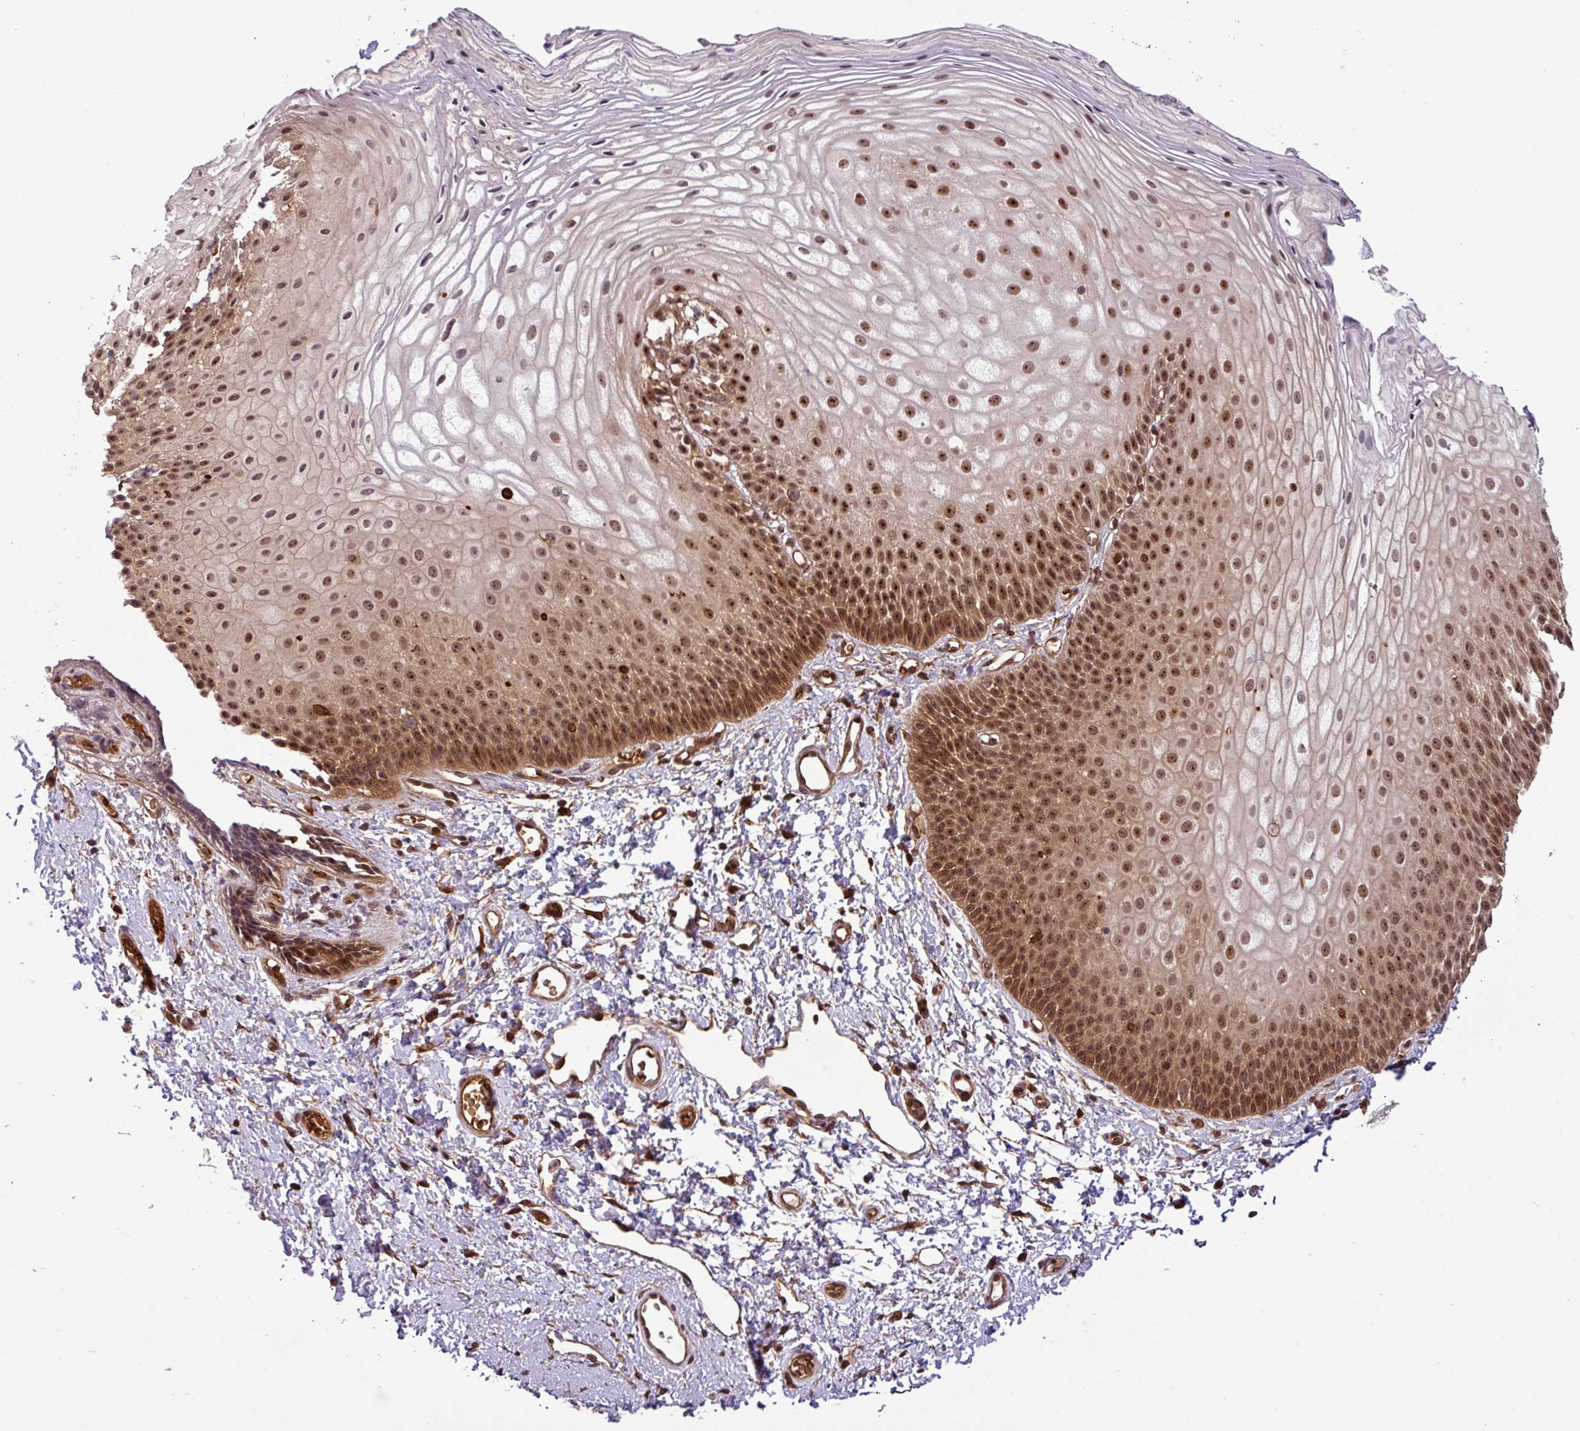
{"staining": {"intensity": "moderate", "quantity": ">75%", "location": "cytoplasmic/membranous,nuclear"}, "tissue": "skin", "cell_type": "Epidermal cells", "image_type": "normal", "snomed": [{"axis": "morphology", "description": "Normal tissue, NOS"}, {"axis": "topography", "description": "Anal"}], "caption": "Skin stained for a protein demonstrates moderate cytoplasmic/membranous,nuclear positivity in epidermal cells.", "gene": "C7orf50", "patient": {"sex": "female", "age": 40}}